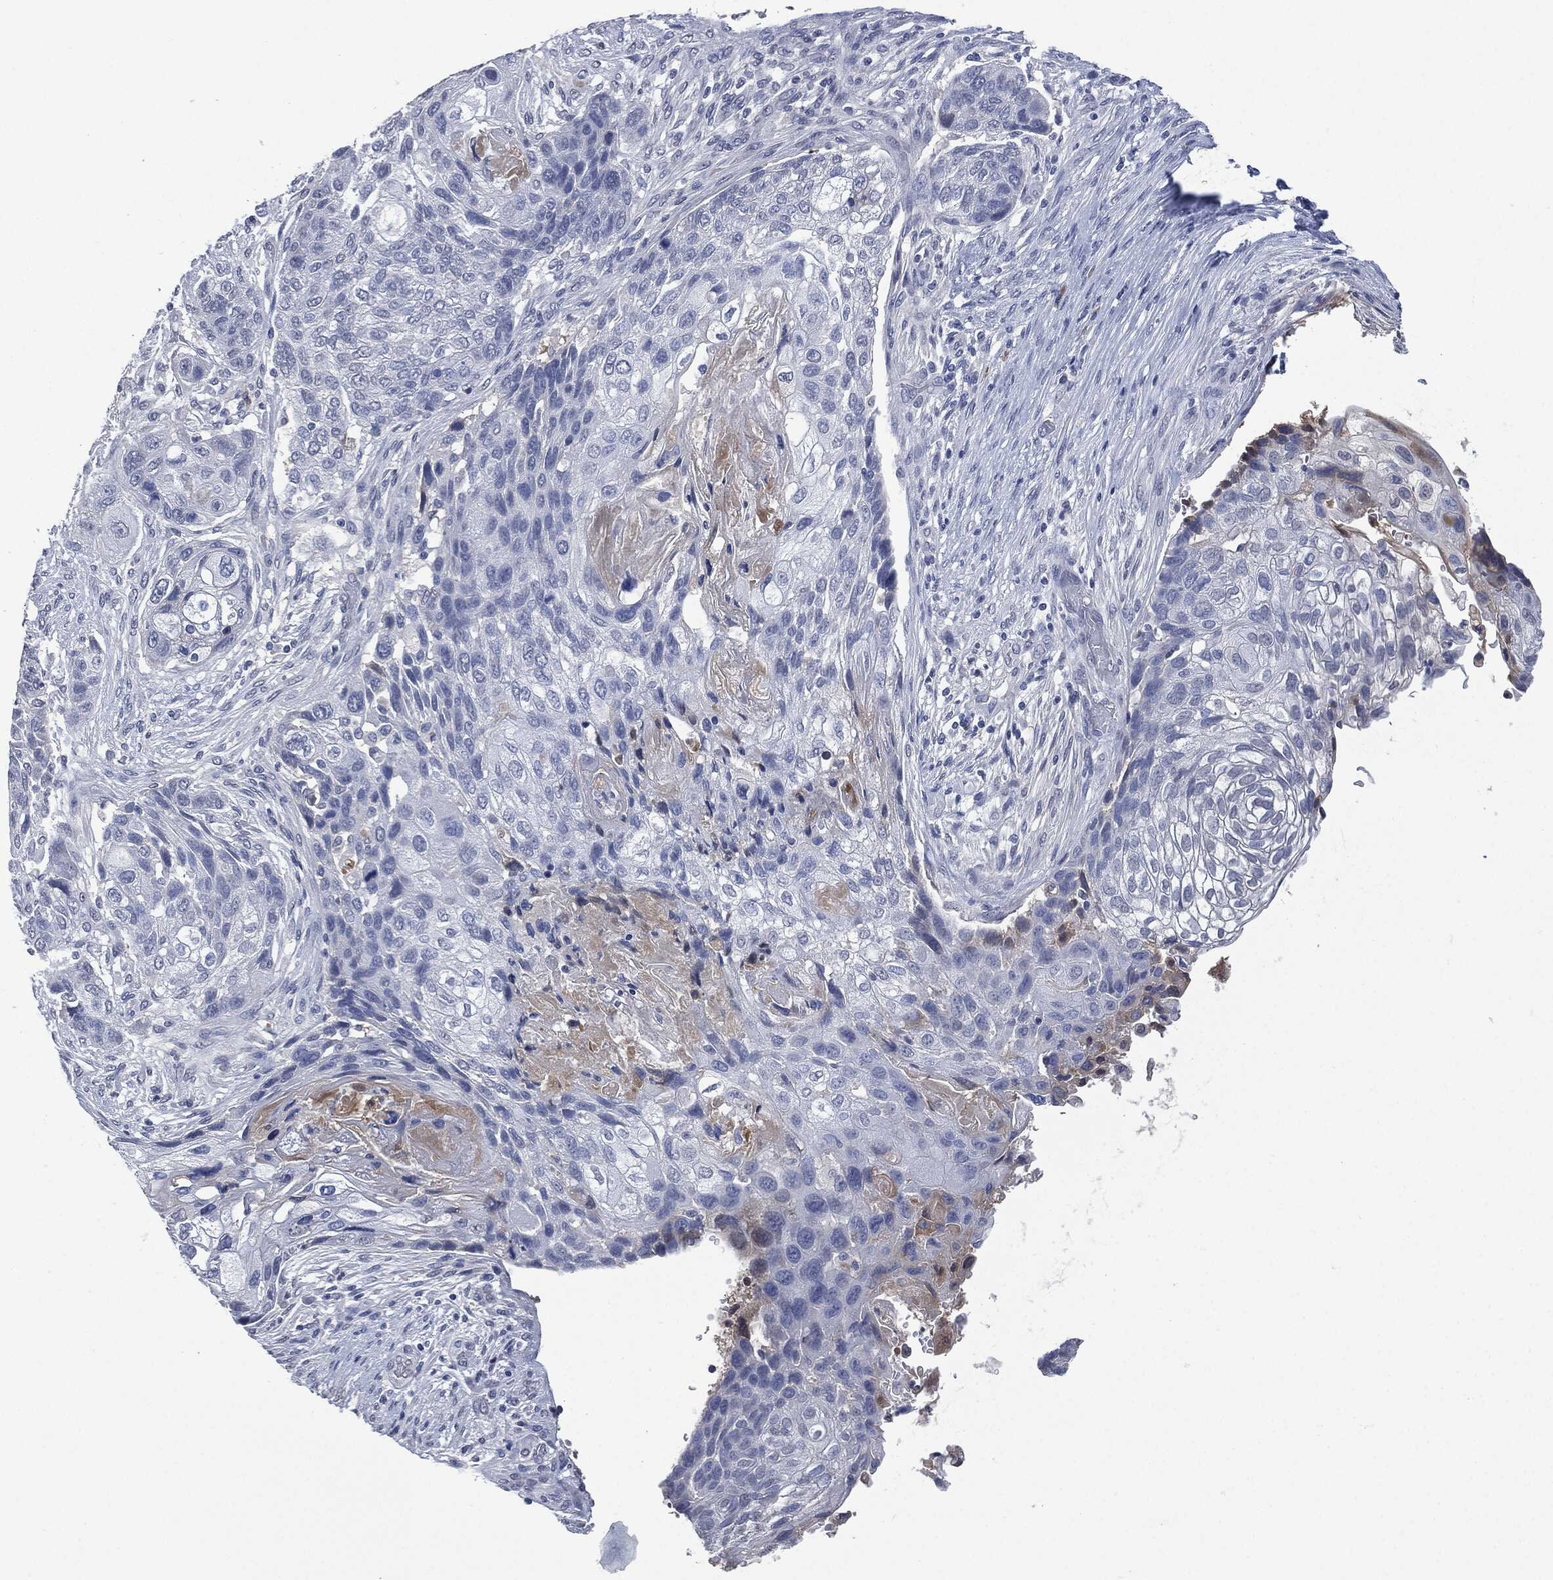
{"staining": {"intensity": "negative", "quantity": "none", "location": "none"}, "tissue": "lung cancer", "cell_type": "Tumor cells", "image_type": "cancer", "snomed": [{"axis": "morphology", "description": "Normal tissue, NOS"}, {"axis": "morphology", "description": "Squamous cell carcinoma, NOS"}, {"axis": "topography", "description": "Bronchus"}, {"axis": "topography", "description": "Lung"}], "caption": "DAB immunohistochemical staining of human lung squamous cell carcinoma demonstrates no significant positivity in tumor cells.", "gene": "SIGLEC7", "patient": {"sex": "male", "age": 69}}